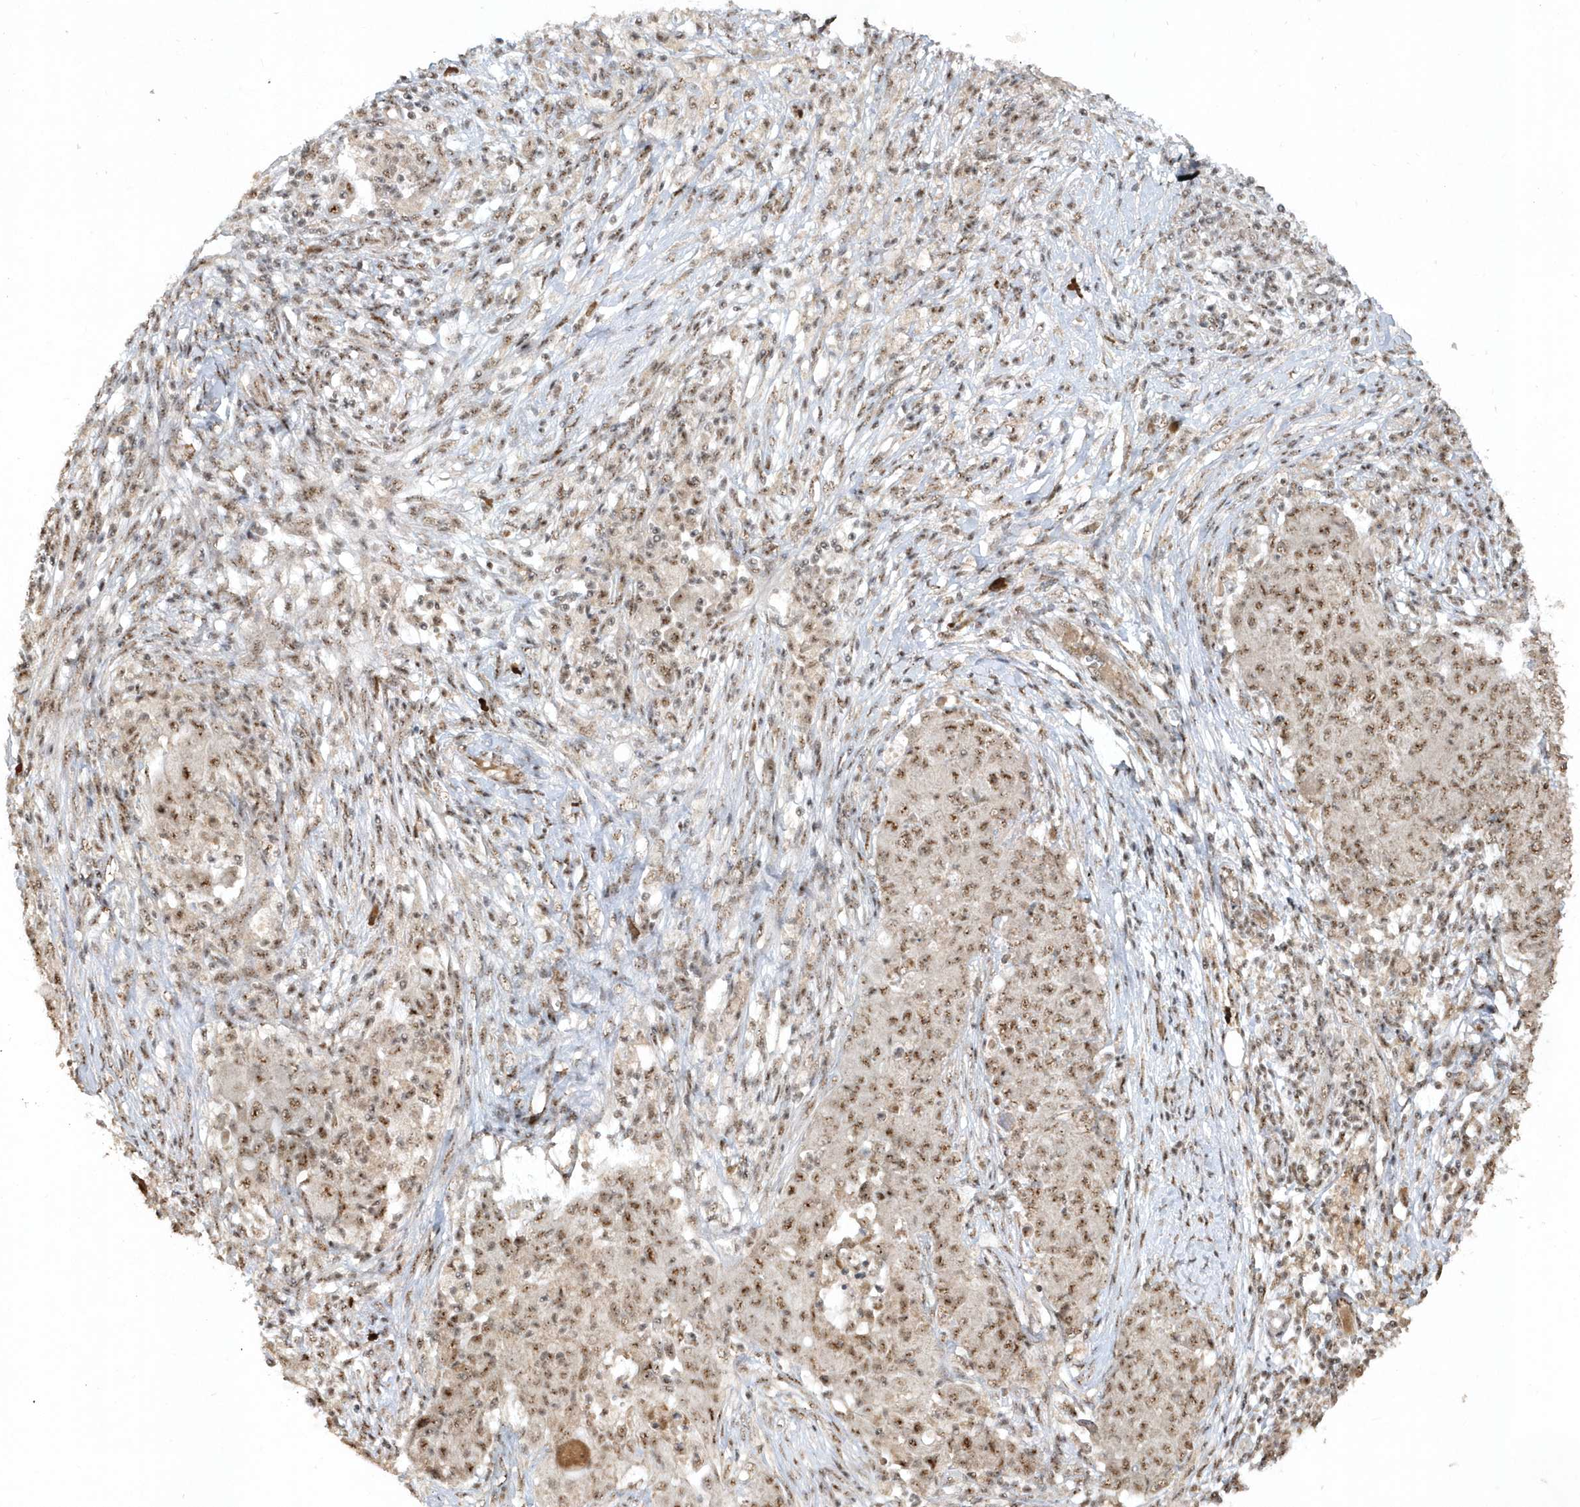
{"staining": {"intensity": "moderate", "quantity": ">75%", "location": "nuclear"}, "tissue": "ovarian cancer", "cell_type": "Tumor cells", "image_type": "cancer", "snomed": [{"axis": "morphology", "description": "Carcinoma, endometroid"}, {"axis": "topography", "description": "Ovary"}], "caption": "Ovarian cancer tissue reveals moderate nuclear expression in about >75% of tumor cells, visualized by immunohistochemistry.", "gene": "POLR3B", "patient": {"sex": "female", "age": 42}}